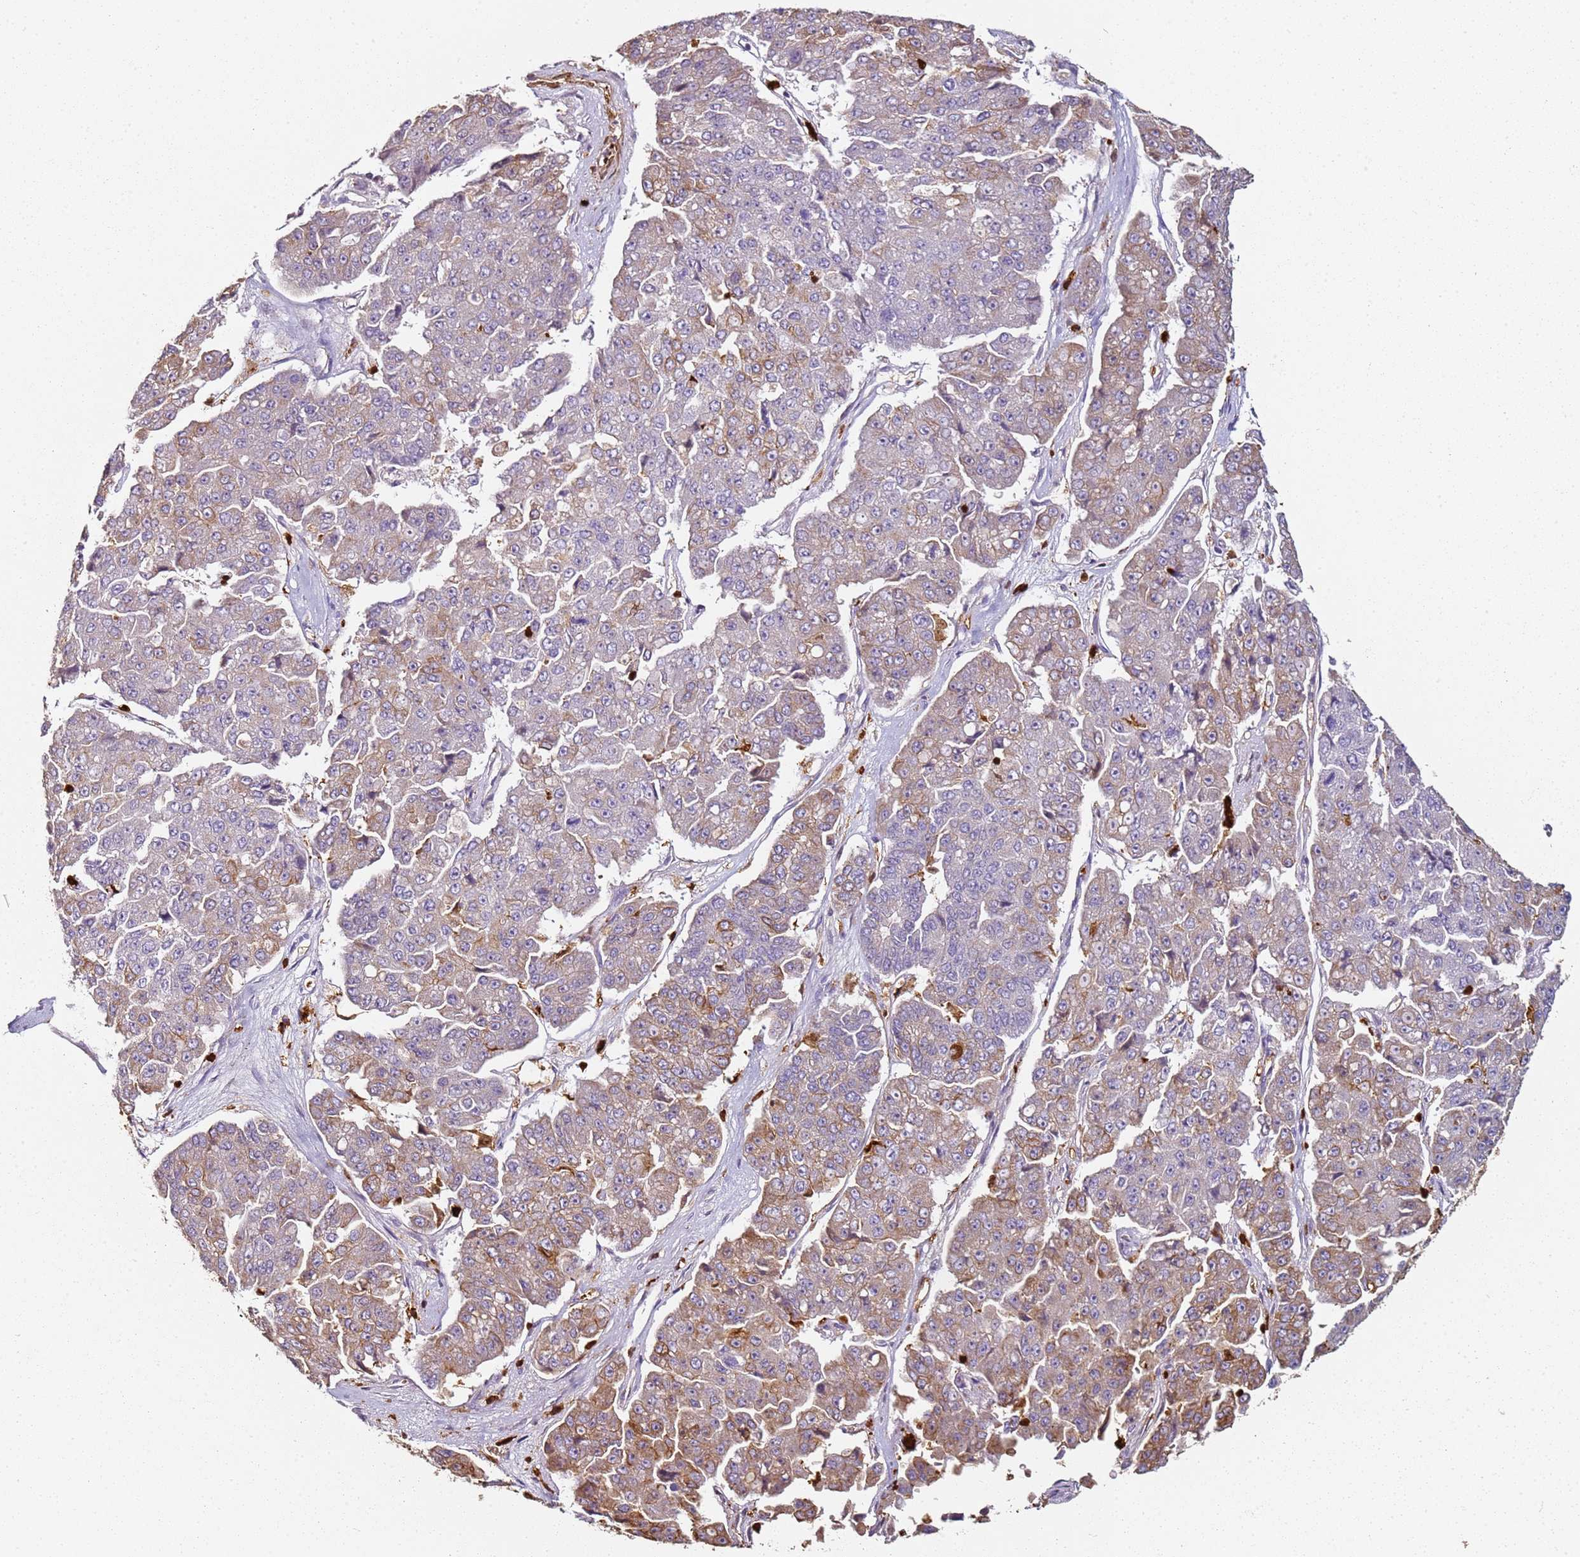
{"staining": {"intensity": "weak", "quantity": "25%-75%", "location": "cytoplasmic/membranous"}, "tissue": "pancreatic cancer", "cell_type": "Tumor cells", "image_type": "cancer", "snomed": [{"axis": "morphology", "description": "Adenocarcinoma, NOS"}, {"axis": "topography", "description": "Pancreas"}], "caption": "Immunohistochemistry (IHC) photomicrograph of human adenocarcinoma (pancreatic) stained for a protein (brown), which shows low levels of weak cytoplasmic/membranous staining in approximately 25%-75% of tumor cells.", "gene": "S100A4", "patient": {"sex": "male", "age": 50}}